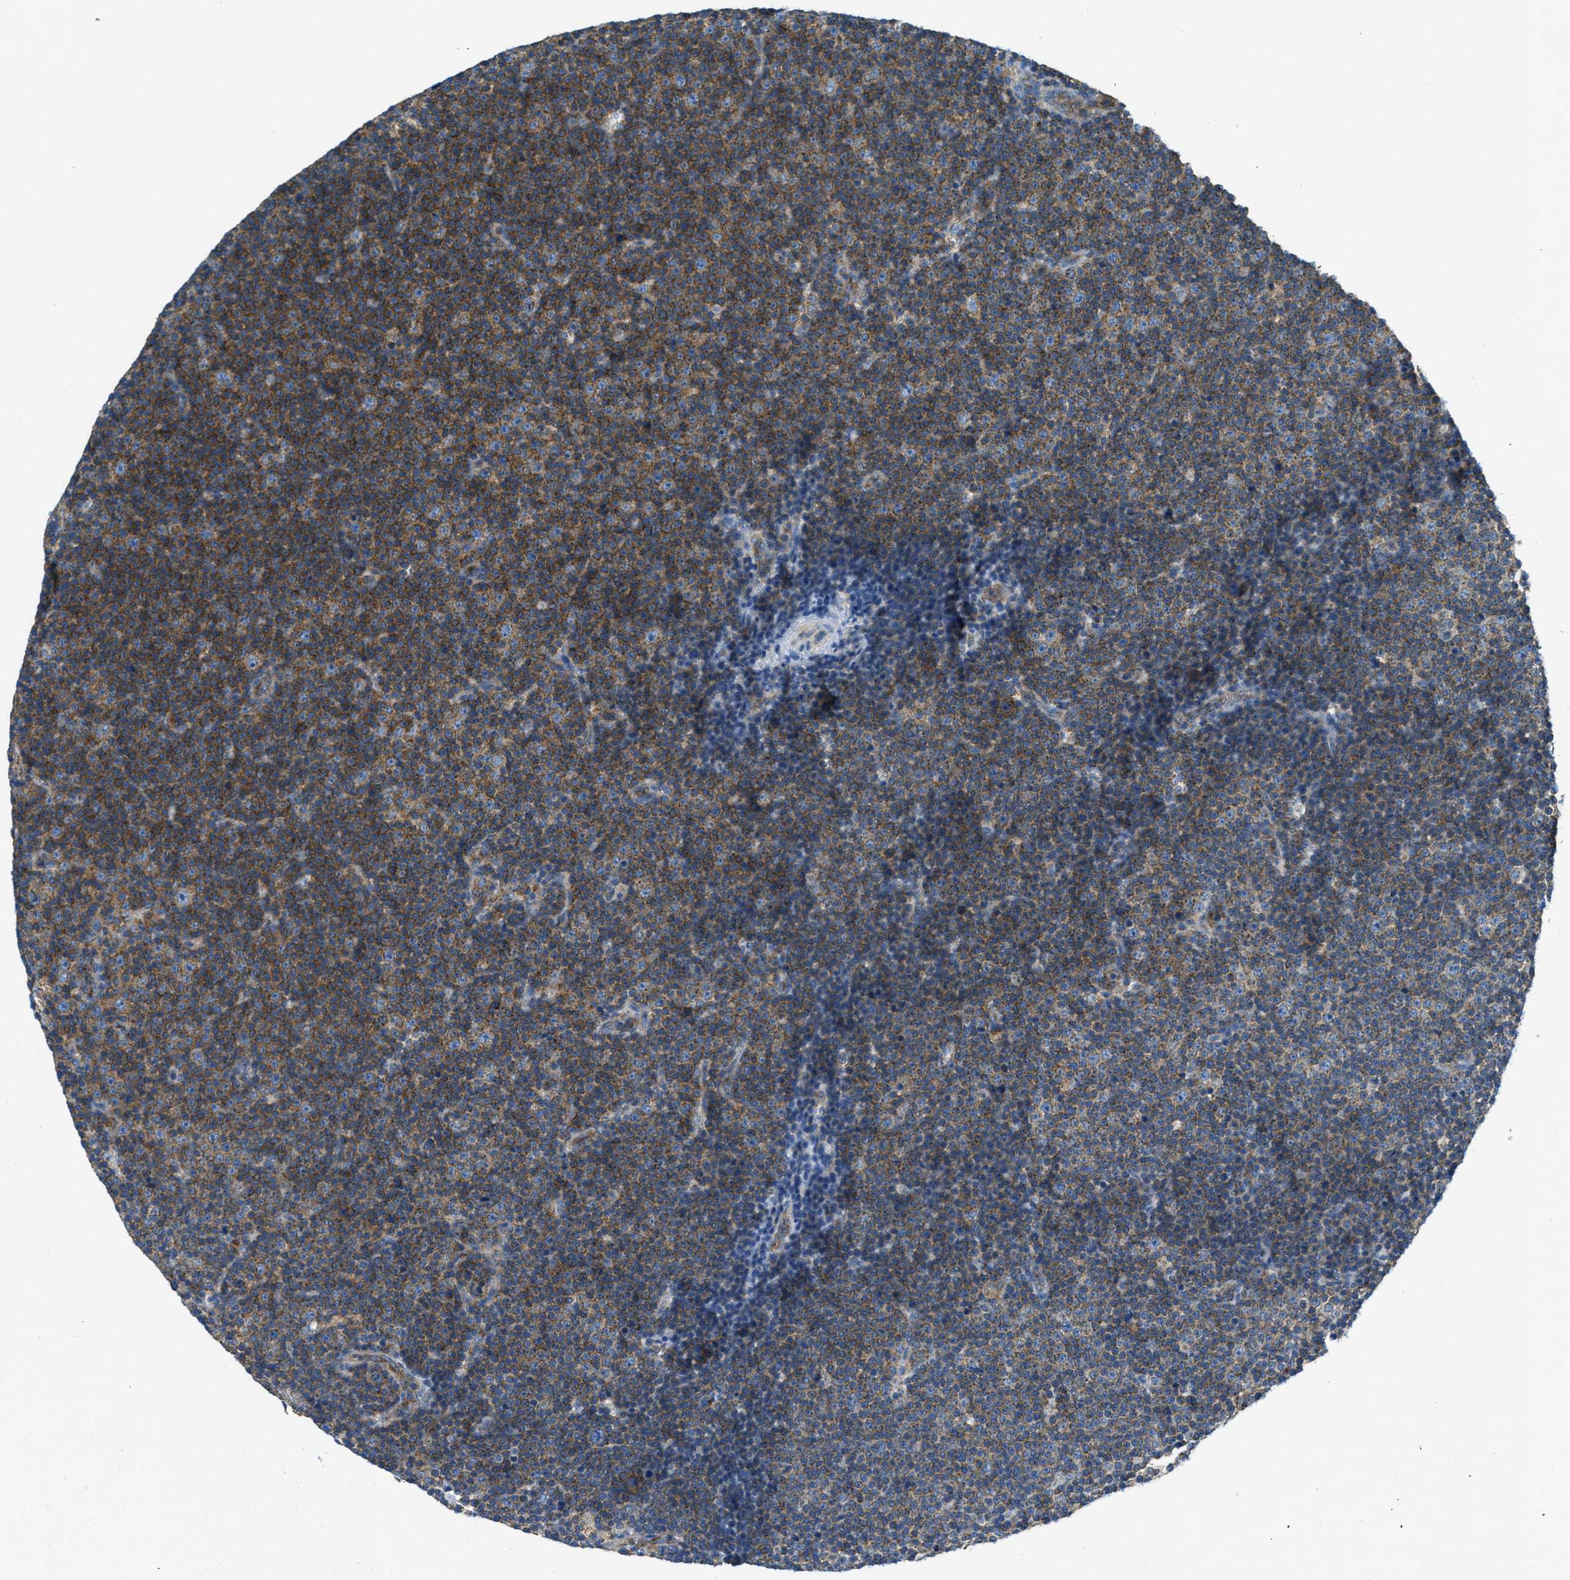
{"staining": {"intensity": "moderate", "quantity": ">75%", "location": "cytoplasmic/membranous"}, "tissue": "lymphoma", "cell_type": "Tumor cells", "image_type": "cancer", "snomed": [{"axis": "morphology", "description": "Malignant lymphoma, non-Hodgkin's type, Low grade"}, {"axis": "topography", "description": "Lymph node"}], "caption": "Protein staining displays moderate cytoplasmic/membranous staining in approximately >75% of tumor cells in lymphoma. Ihc stains the protein of interest in brown and the nuclei are stained blue.", "gene": "AP2B1", "patient": {"sex": "female", "age": 67}}